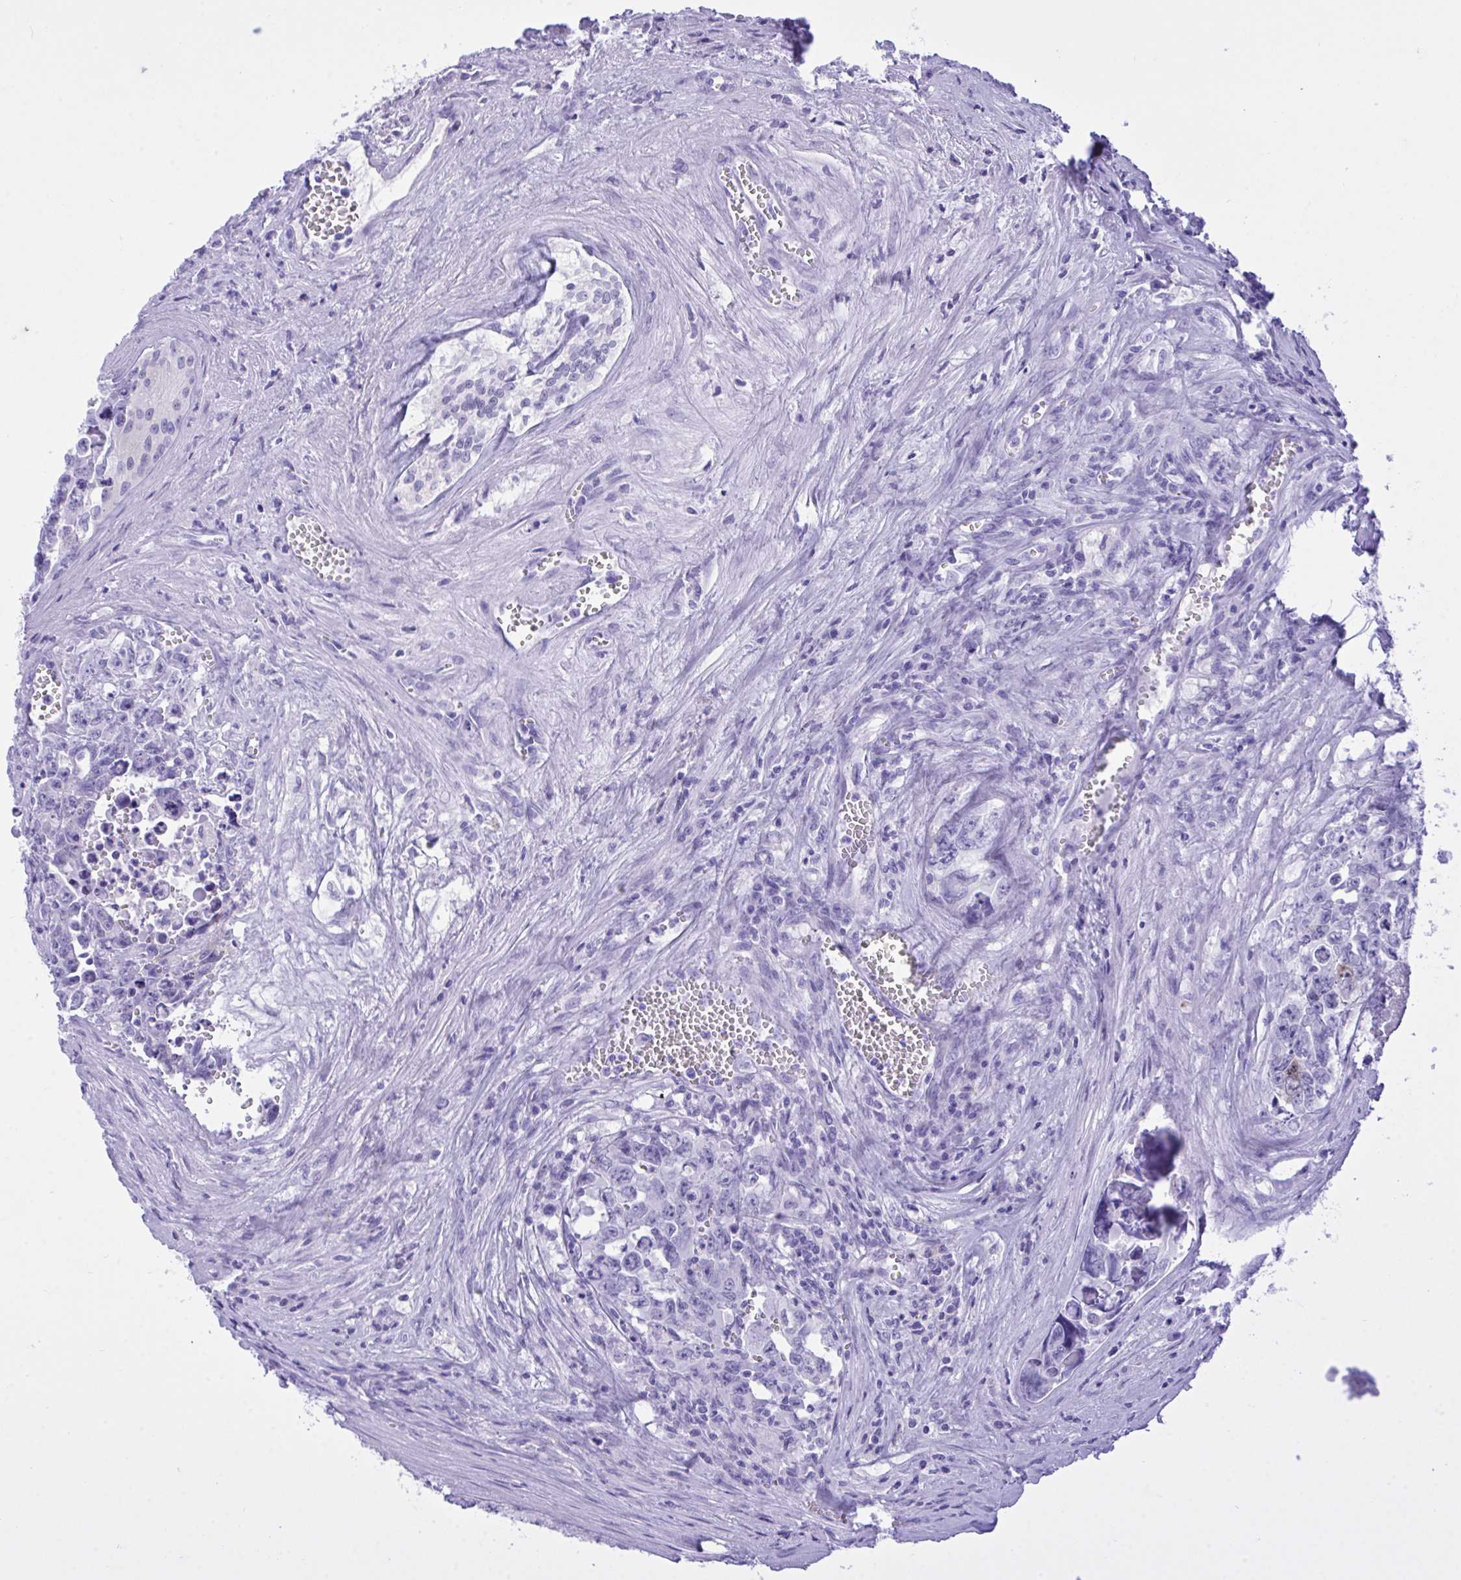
{"staining": {"intensity": "negative", "quantity": "none", "location": "none"}, "tissue": "testis cancer", "cell_type": "Tumor cells", "image_type": "cancer", "snomed": [{"axis": "morphology", "description": "Carcinoma, Embryonal, NOS"}, {"axis": "topography", "description": "Testis"}], "caption": "This is an IHC photomicrograph of testis cancer (embryonal carcinoma). There is no expression in tumor cells.", "gene": "BEX5", "patient": {"sex": "male", "age": 24}}